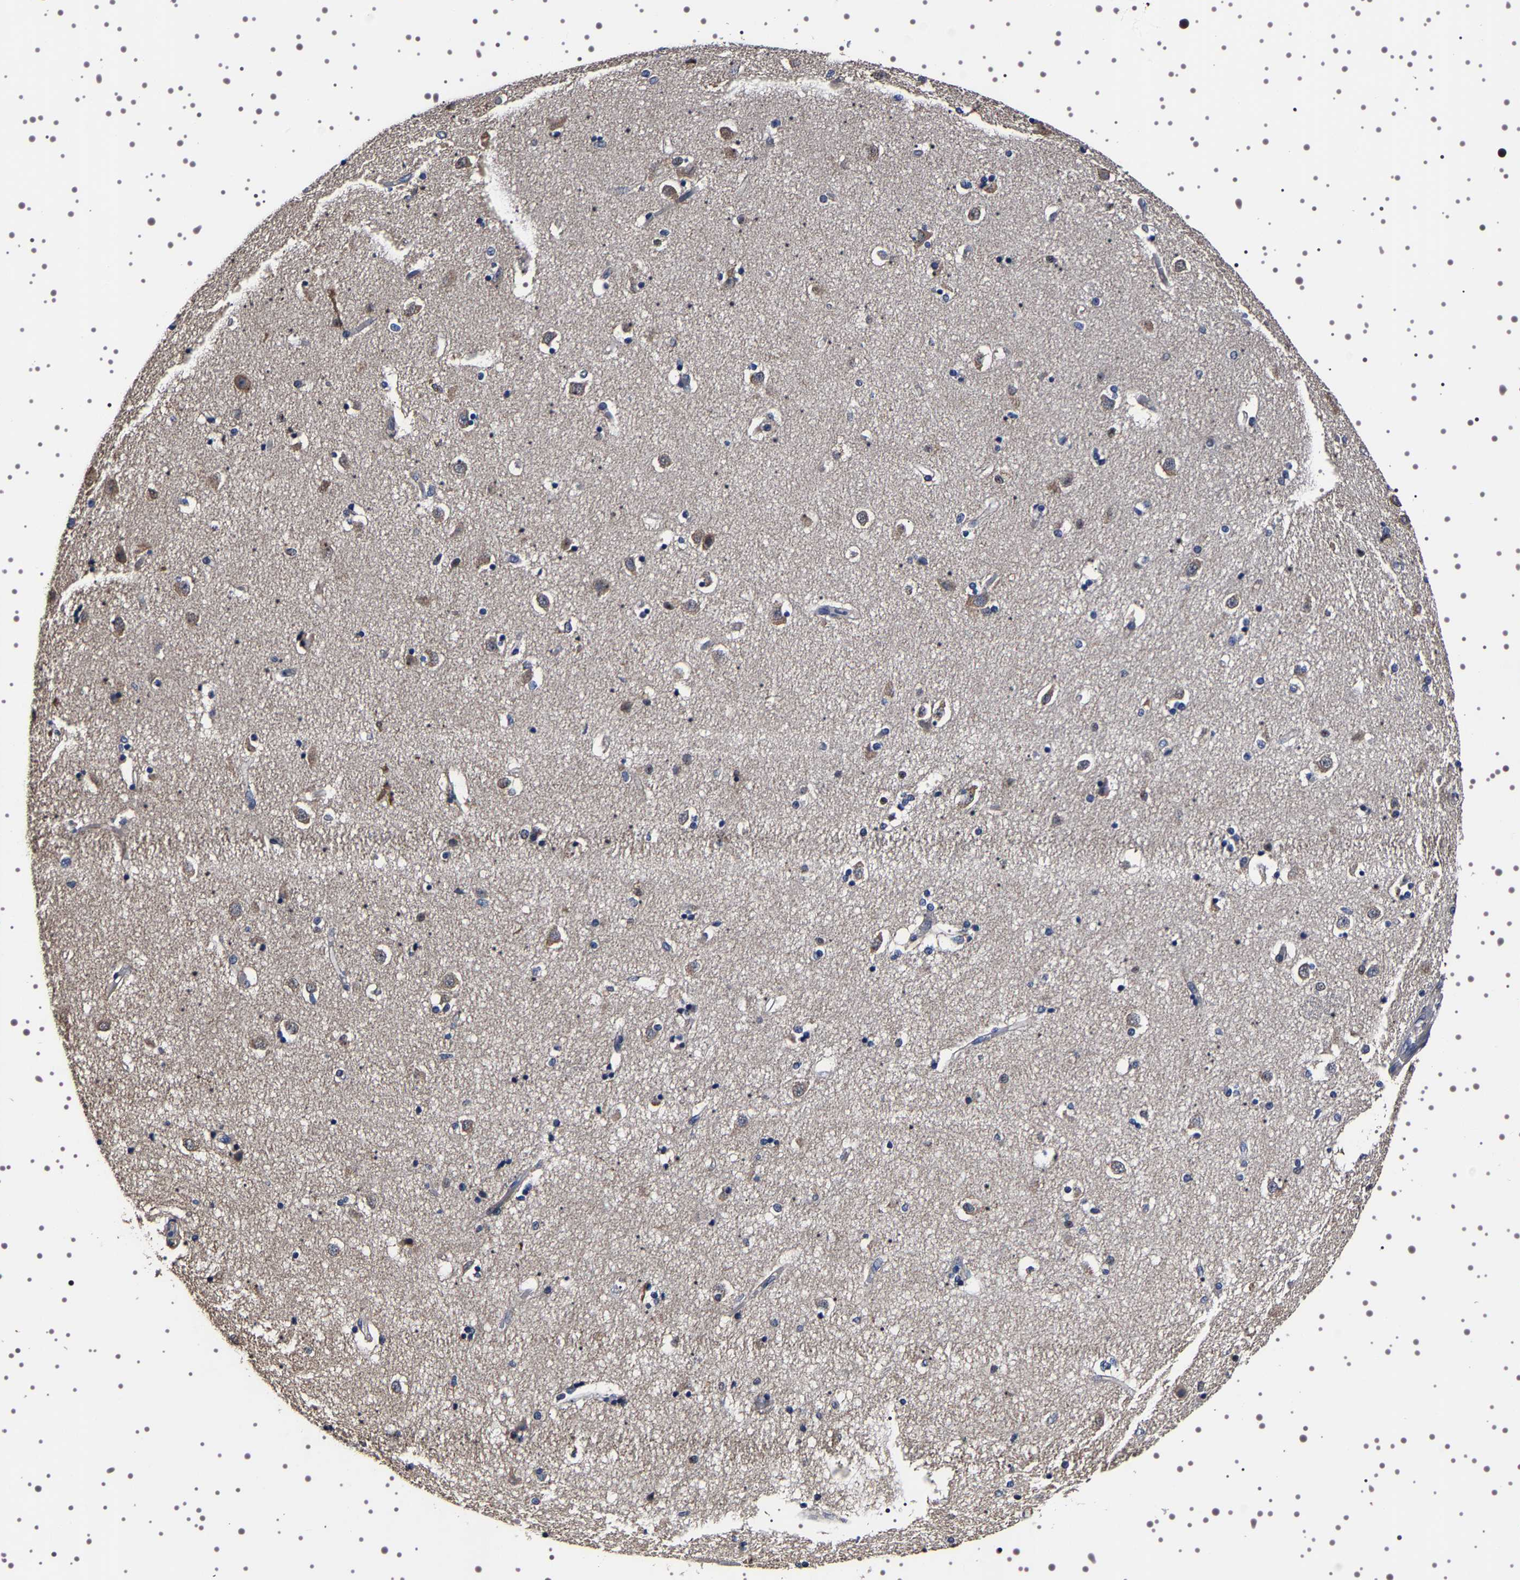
{"staining": {"intensity": "weak", "quantity": "<25%", "location": "cytoplasmic/membranous"}, "tissue": "caudate", "cell_type": "Glial cells", "image_type": "normal", "snomed": [{"axis": "morphology", "description": "Normal tissue, NOS"}, {"axis": "topography", "description": "Lateral ventricle wall"}], "caption": "An image of caudate stained for a protein shows no brown staining in glial cells.", "gene": "TARBP1", "patient": {"sex": "female", "age": 54}}